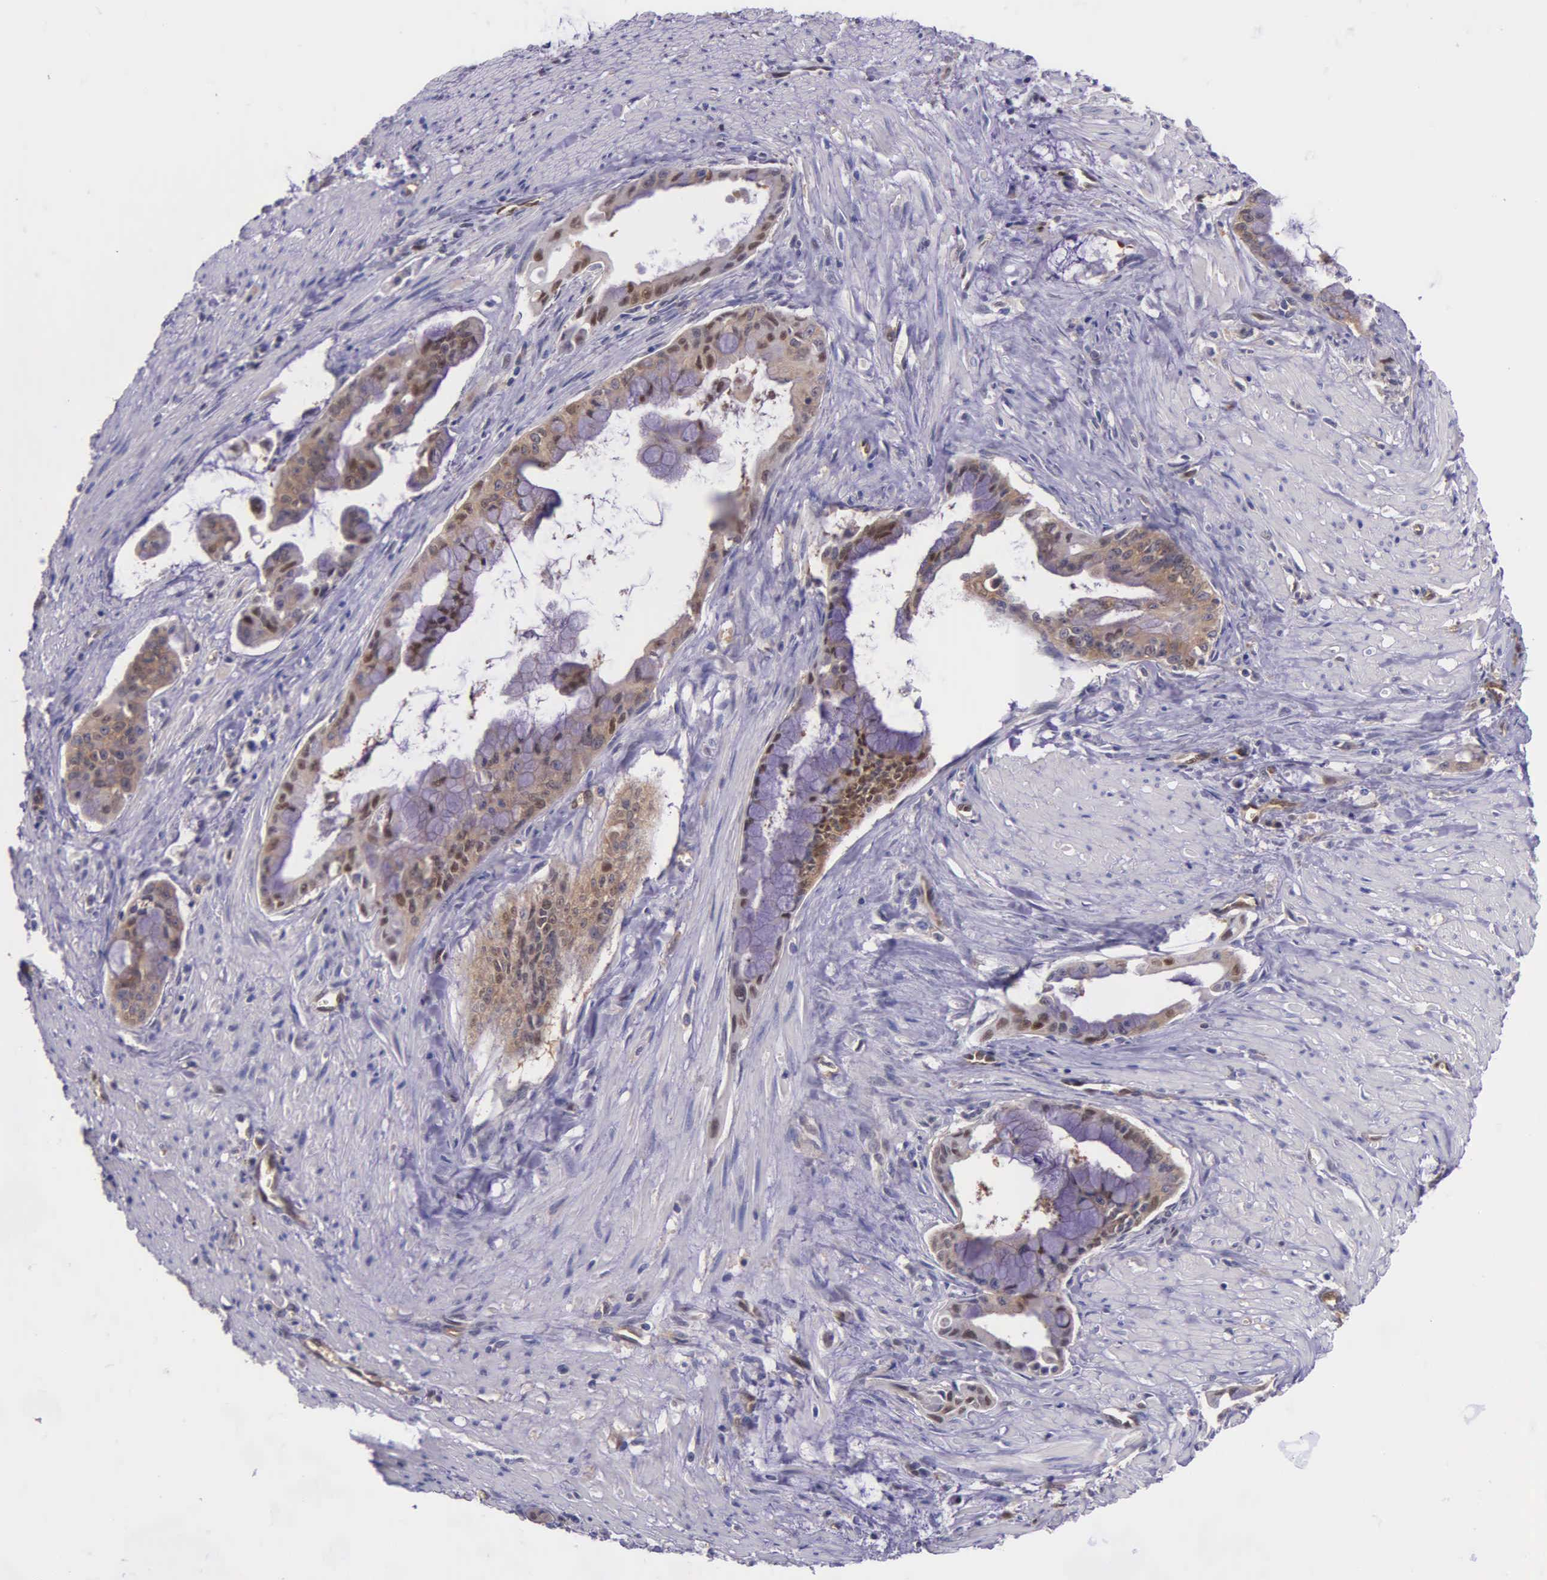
{"staining": {"intensity": "moderate", "quantity": ">75%", "location": "cytoplasmic/membranous"}, "tissue": "pancreatic cancer", "cell_type": "Tumor cells", "image_type": "cancer", "snomed": [{"axis": "morphology", "description": "Adenocarcinoma, NOS"}, {"axis": "topography", "description": "Pancreas"}], "caption": "This is a photomicrograph of immunohistochemistry (IHC) staining of pancreatic adenocarcinoma, which shows moderate positivity in the cytoplasmic/membranous of tumor cells.", "gene": "GMPR2", "patient": {"sex": "male", "age": 59}}